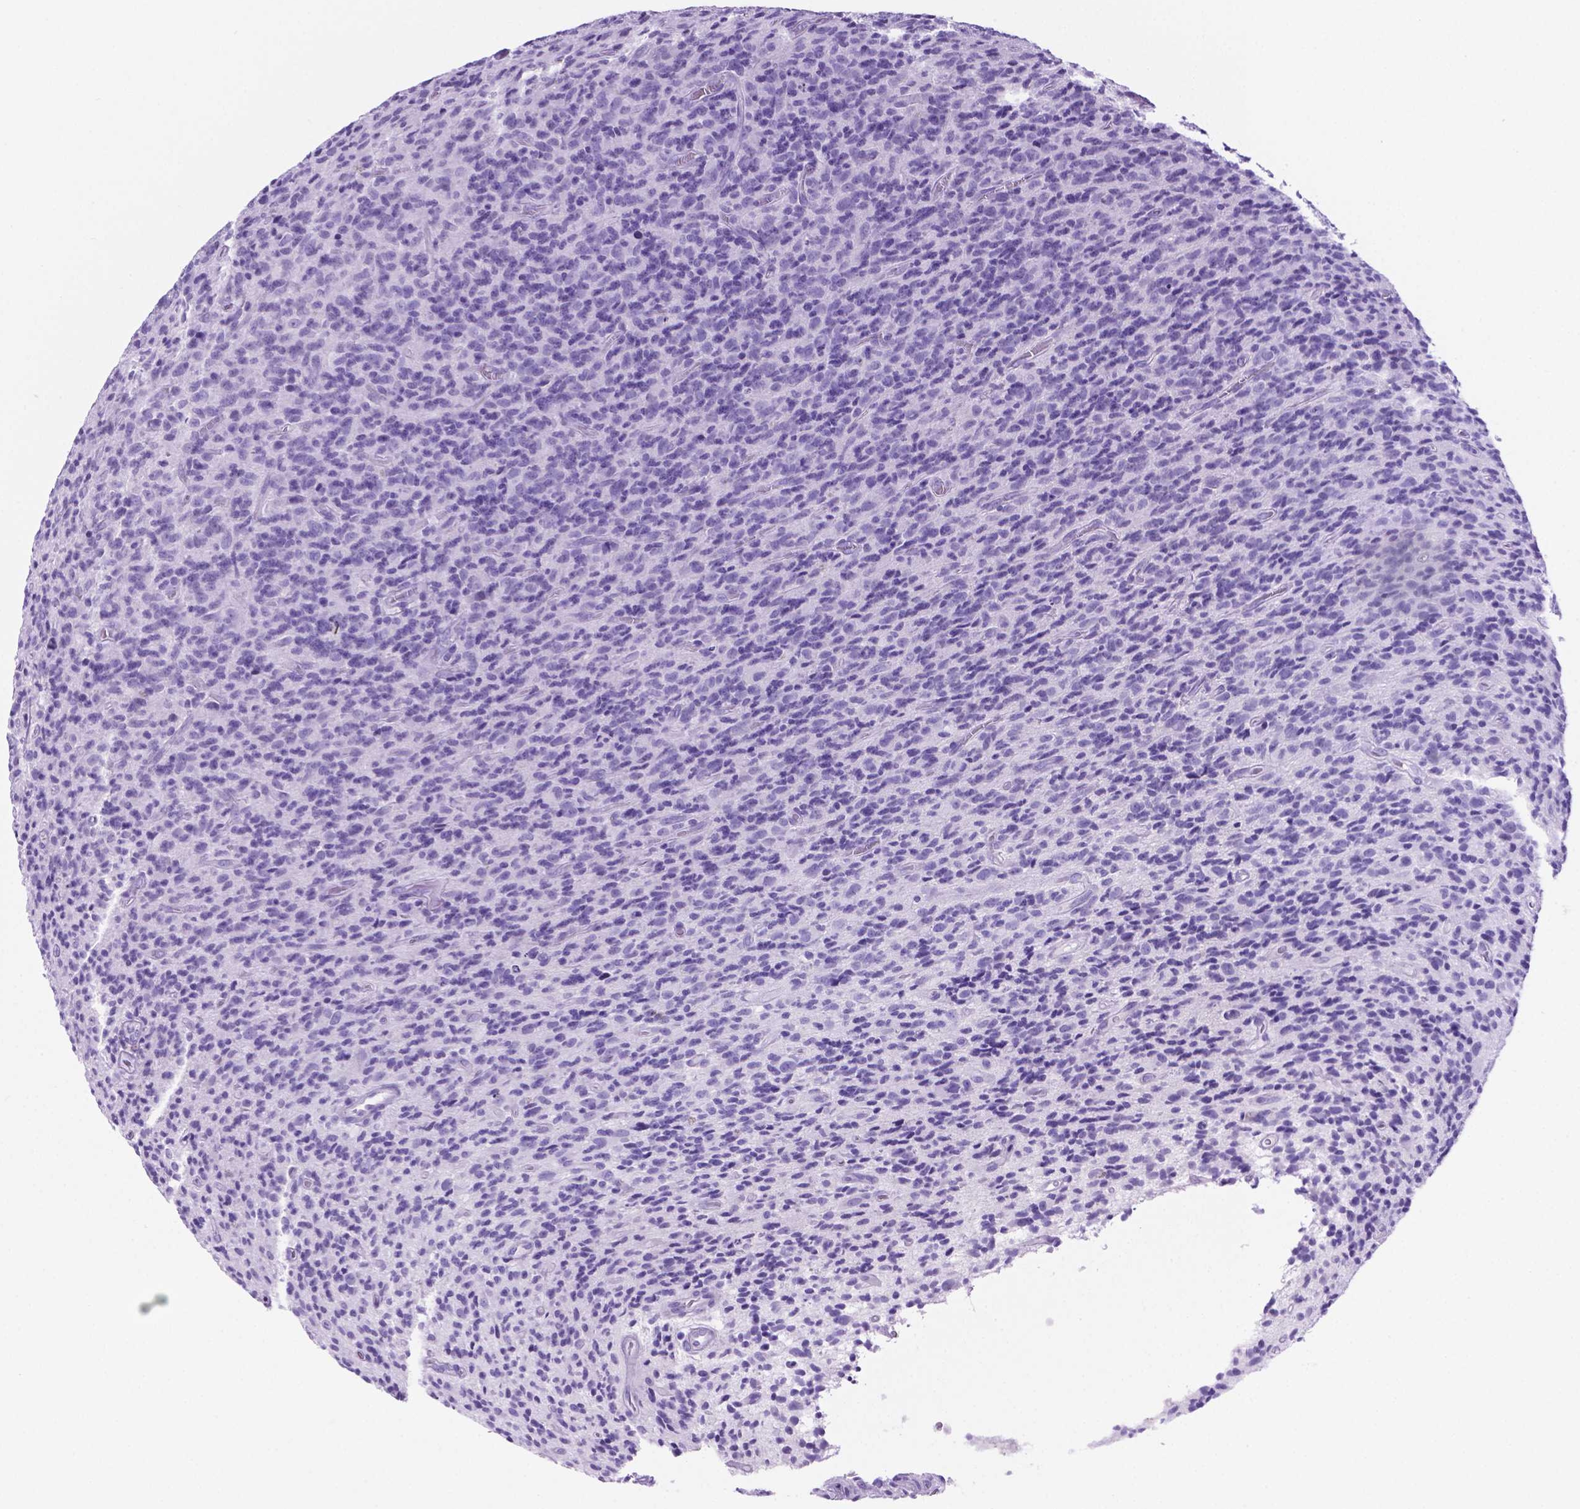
{"staining": {"intensity": "negative", "quantity": "none", "location": "none"}, "tissue": "glioma", "cell_type": "Tumor cells", "image_type": "cancer", "snomed": [{"axis": "morphology", "description": "Glioma, malignant, High grade"}, {"axis": "topography", "description": "Brain"}], "caption": "Tumor cells show no significant protein expression in glioma. (Stains: DAB immunohistochemistry with hematoxylin counter stain, Microscopy: brightfield microscopy at high magnification).", "gene": "C17orf107", "patient": {"sex": "male", "age": 76}}